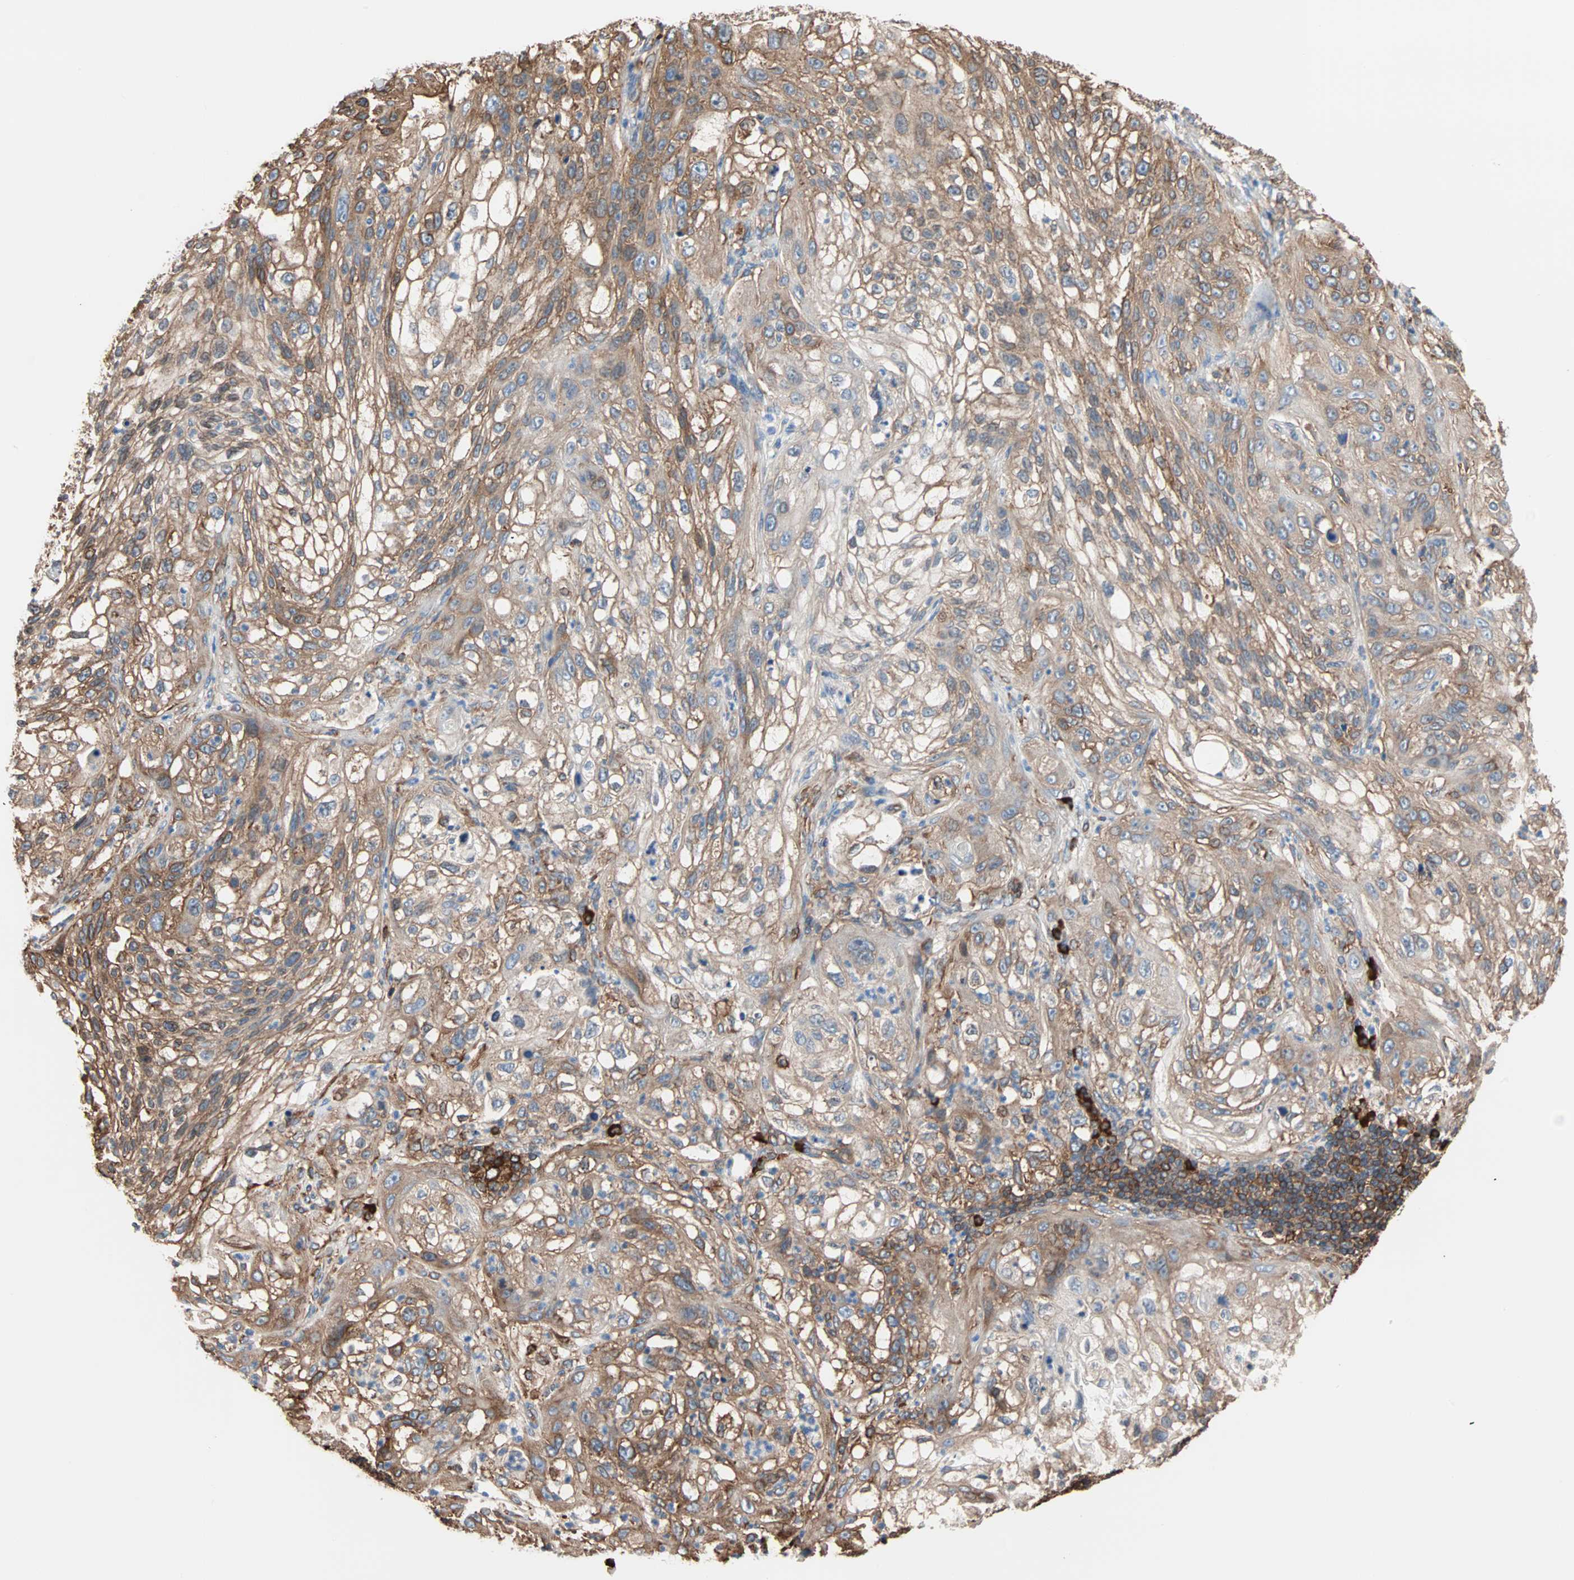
{"staining": {"intensity": "moderate", "quantity": ">75%", "location": "cytoplasmic/membranous"}, "tissue": "lung cancer", "cell_type": "Tumor cells", "image_type": "cancer", "snomed": [{"axis": "morphology", "description": "Inflammation, NOS"}, {"axis": "morphology", "description": "Squamous cell carcinoma, NOS"}, {"axis": "topography", "description": "Lymph node"}, {"axis": "topography", "description": "Soft tissue"}, {"axis": "topography", "description": "Lung"}], "caption": "A medium amount of moderate cytoplasmic/membranous expression is identified in about >75% of tumor cells in squamous cell carcinoma (lung) tissue.", "gene": "EEF2", "patient": {"sex": "male", "age": 66}}